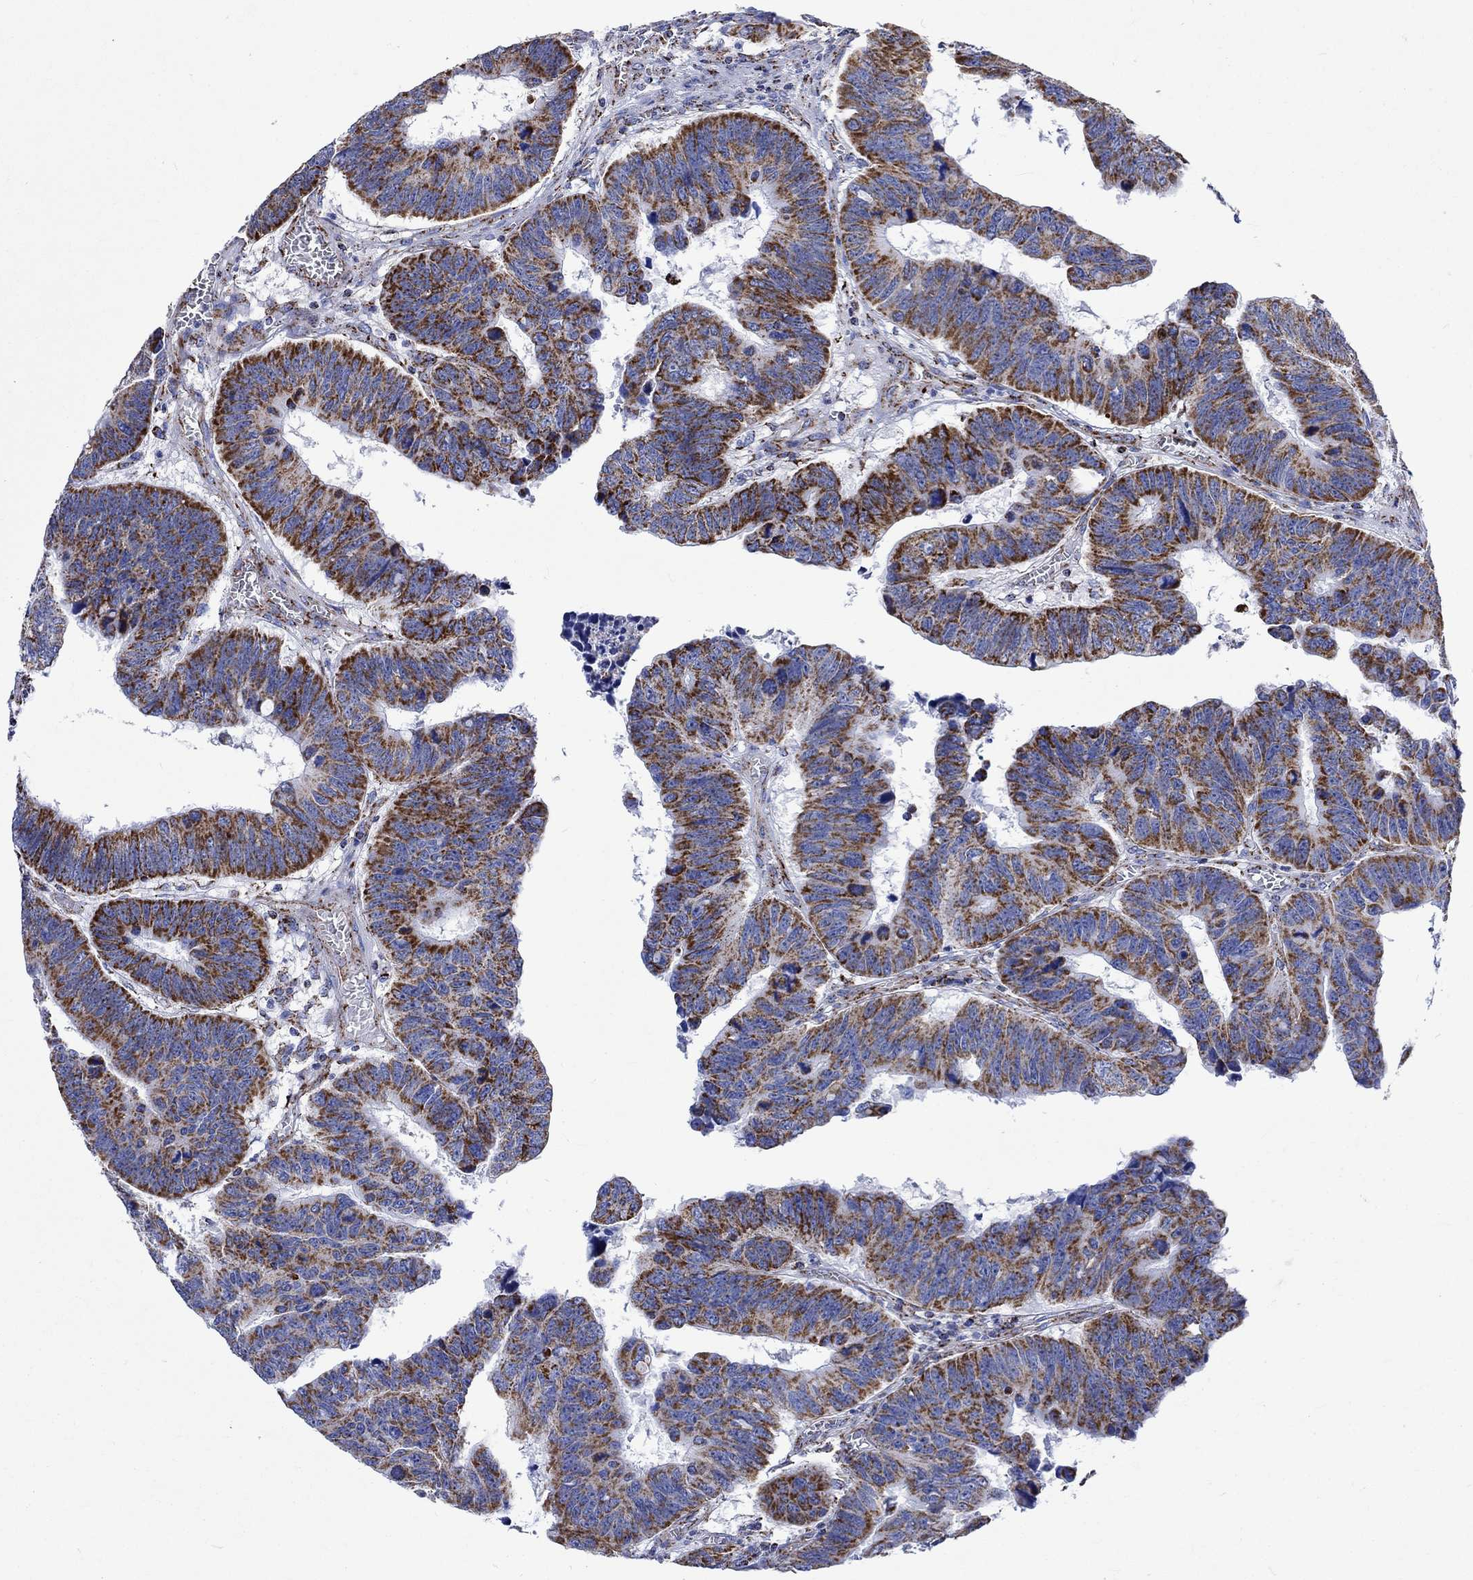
{"staining": {"intensity": "strong", "quantity": ">75%", "location": "cytoplasmic/membranous"}, "tissue": "colorectal cancer", "cell_type": "Tumor cells", "image_type": "cancer", "snomed": [{"axis": "morphology", "description": "Adenocarcinoma, NOS"}, {"axis": "topography", "description": "Appendix"}, {"axis": "topography", "description": "Colon"}, {"axis": "topography", "description": "Cecum"}, {"axis": "topography", "description": "Colon asc"}], "caption": "High-magnification brightfield microscopy of colorectal cancer (adenocarcinoma) stained with DAB (brown) and counterstained with hematoxylin (blue). tumor cells exhibit strong cytoplasmic/membranous positivity is appreciated in approximately>75% of cells.", "gene": "RCE1", "patient": {"sex": "female", "age": 85}}